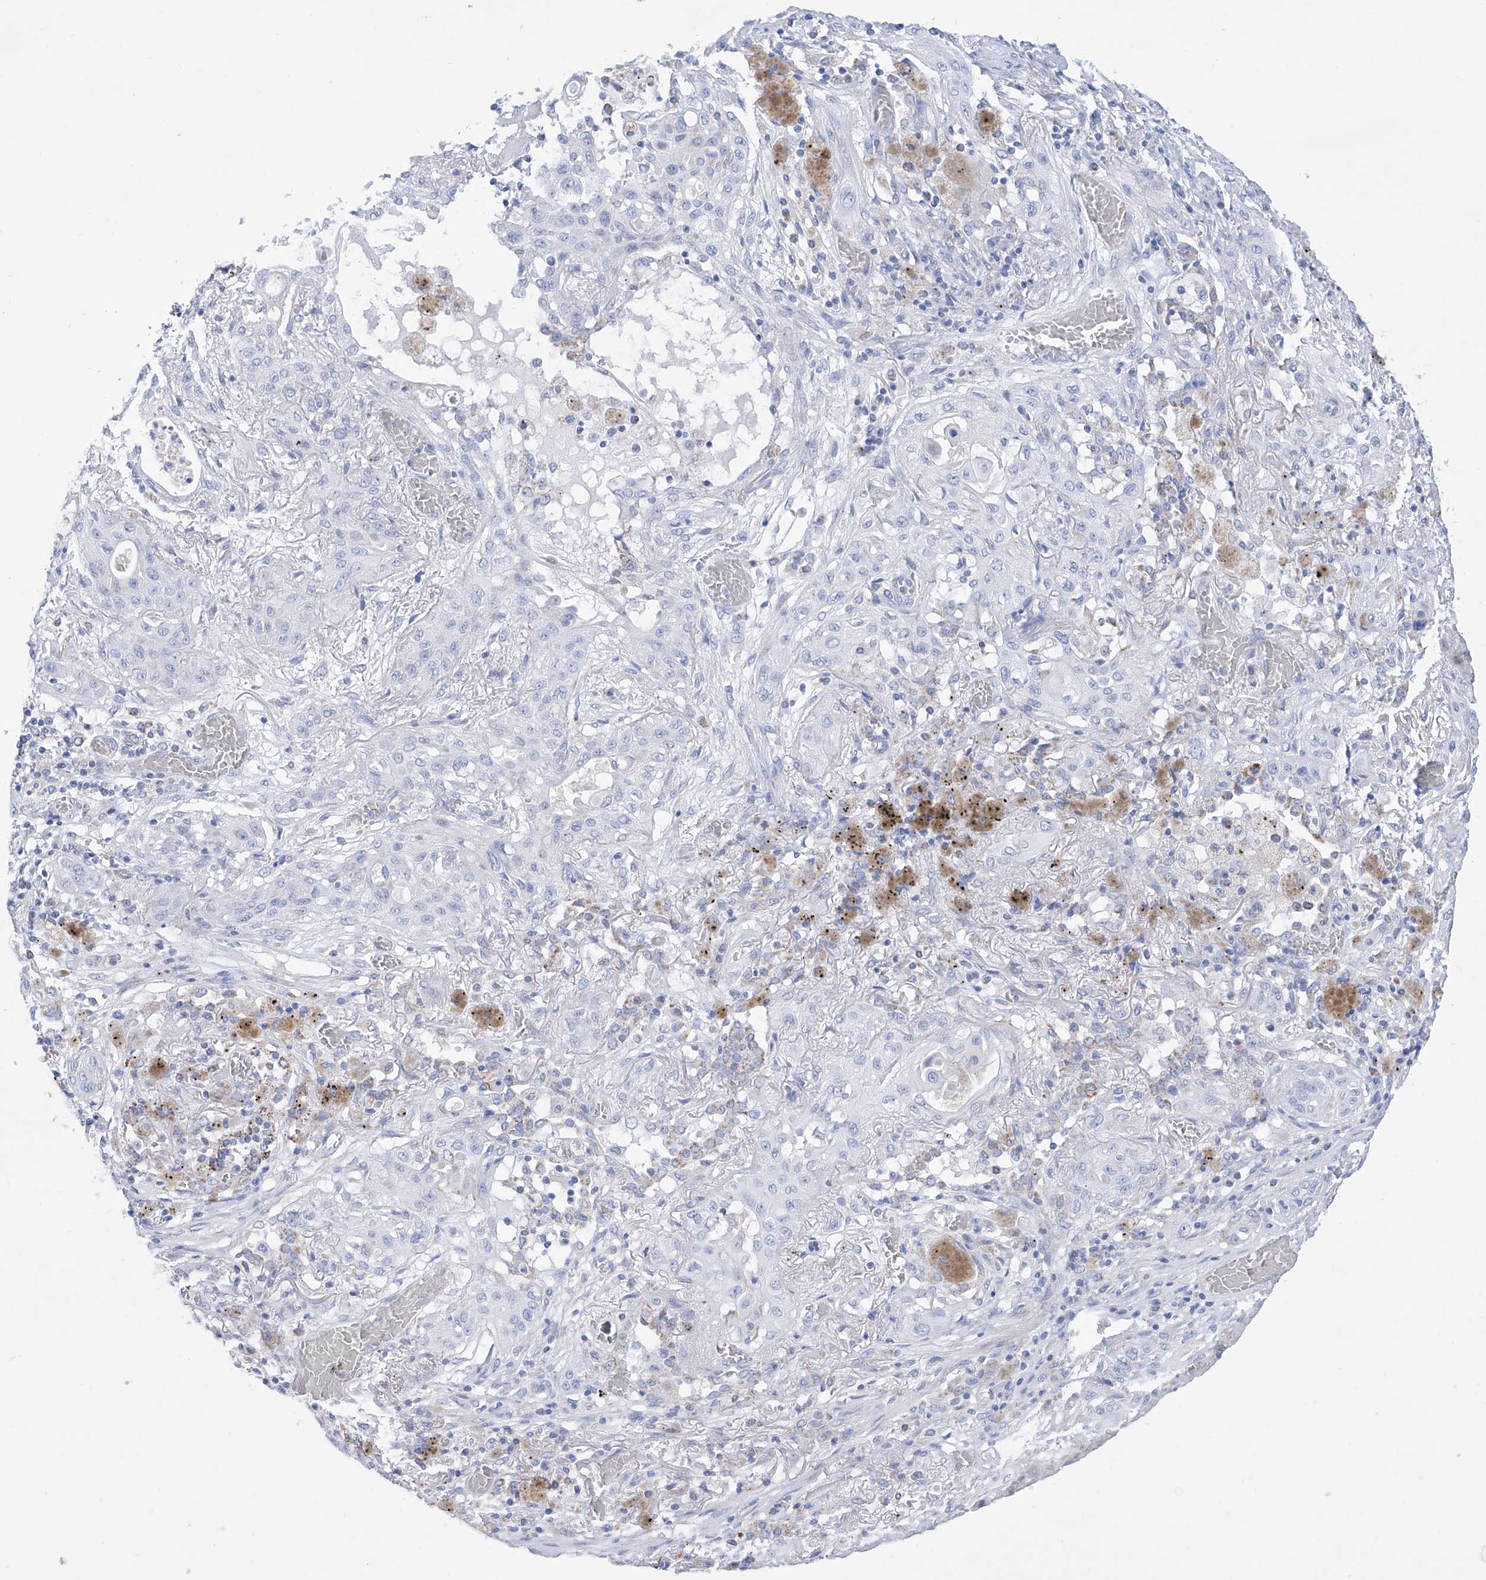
{"staining": {"intensity": "negative", "quantity": "none", "location": "none"}, "tissue": "lung cancer", "cell_type": "Tumor cells", "image_type": "cancer", "snomed": [{"axis": "morphology", "description": "Squamous cell carcinoma, NOS"}, {"axis": "topography", "description": "Lung"}], "caption": "There is no significant staining in tumor cells of squamous cell carcinoma (lung).", "gene": "ALDH6A1", "patient": {"sex": "female", "age": 47}}